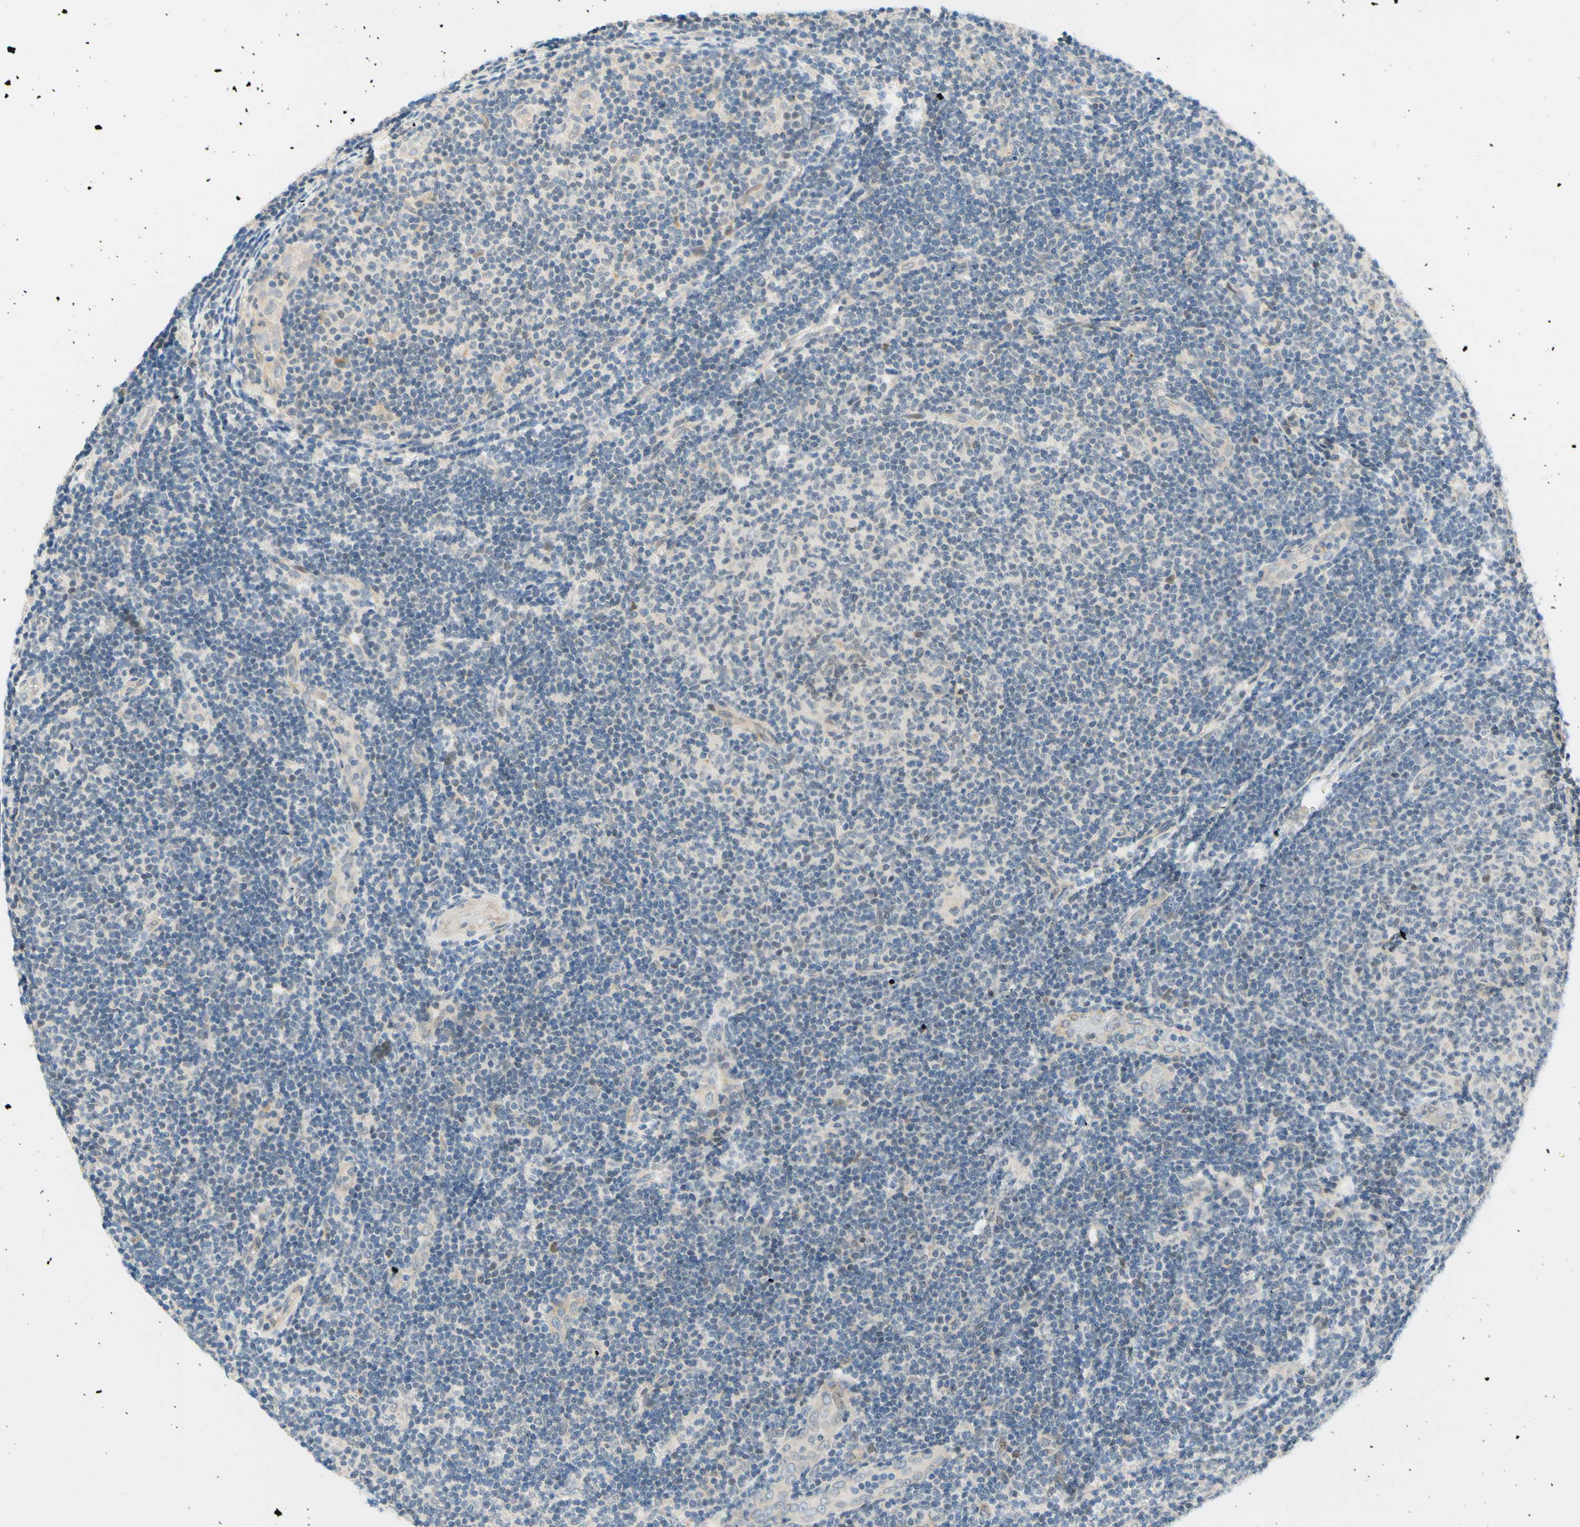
{"staining": {"intensity": "weak", "quantity": "<25%", "location": "nuclear"}, "tissue": "lymphoma", "cell_type": "Tumor cells", "image_type": "cancer", "snomed": [{"axis": "morphology", "description": "Malignant lymphoma, non-Hodgkin's type, Low grade"}, {"axis": "topography", "description": "Lymph node"}], "caption": "Lymphoma stained for a protein using IHC reveals no expression tumor cells.", "gene": "C2CD2L", "patient": {"sex": "male", "age": 83}}